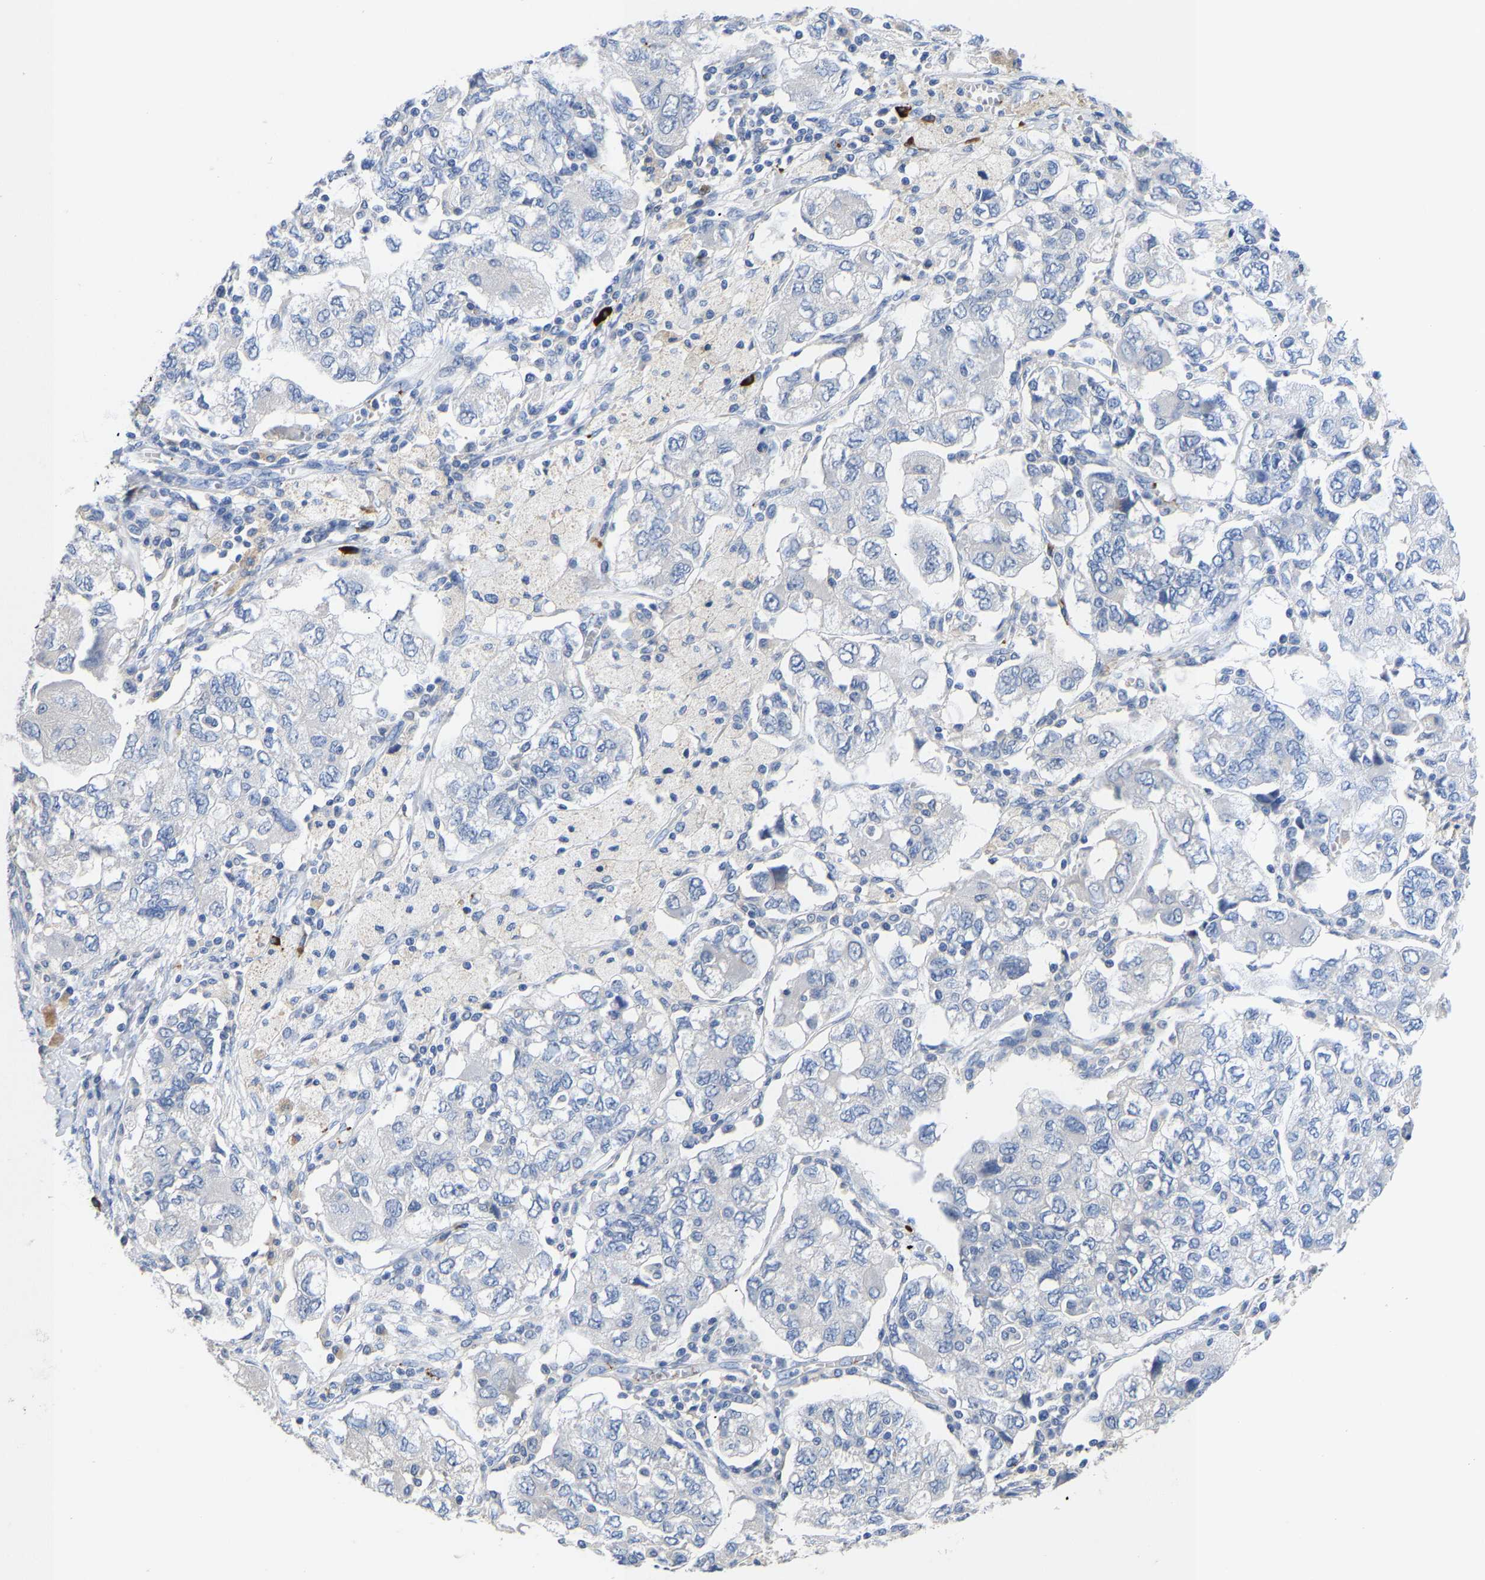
{"staining": {"intensity": "negative", "quantity": "none", "location": "none"}, "tissue": "ovarian cancer", "cell_type": "Tumor cells", "image_type": "cancer", "snomed": [{"axis": "morphology", "description": "Carcinoma, NOS"}, {"axis": "morphology", "description": "Cystadenocarcinoma, serous, NOS"}, {"axis": "topography", "description": "Ovary"}], "caption": "Tumor cells show no significant positivity in ovarian cancer (serous cystadenocarcinoma).", "gene": "FGF18", "patient": {"sex": "female", "age": 69}}